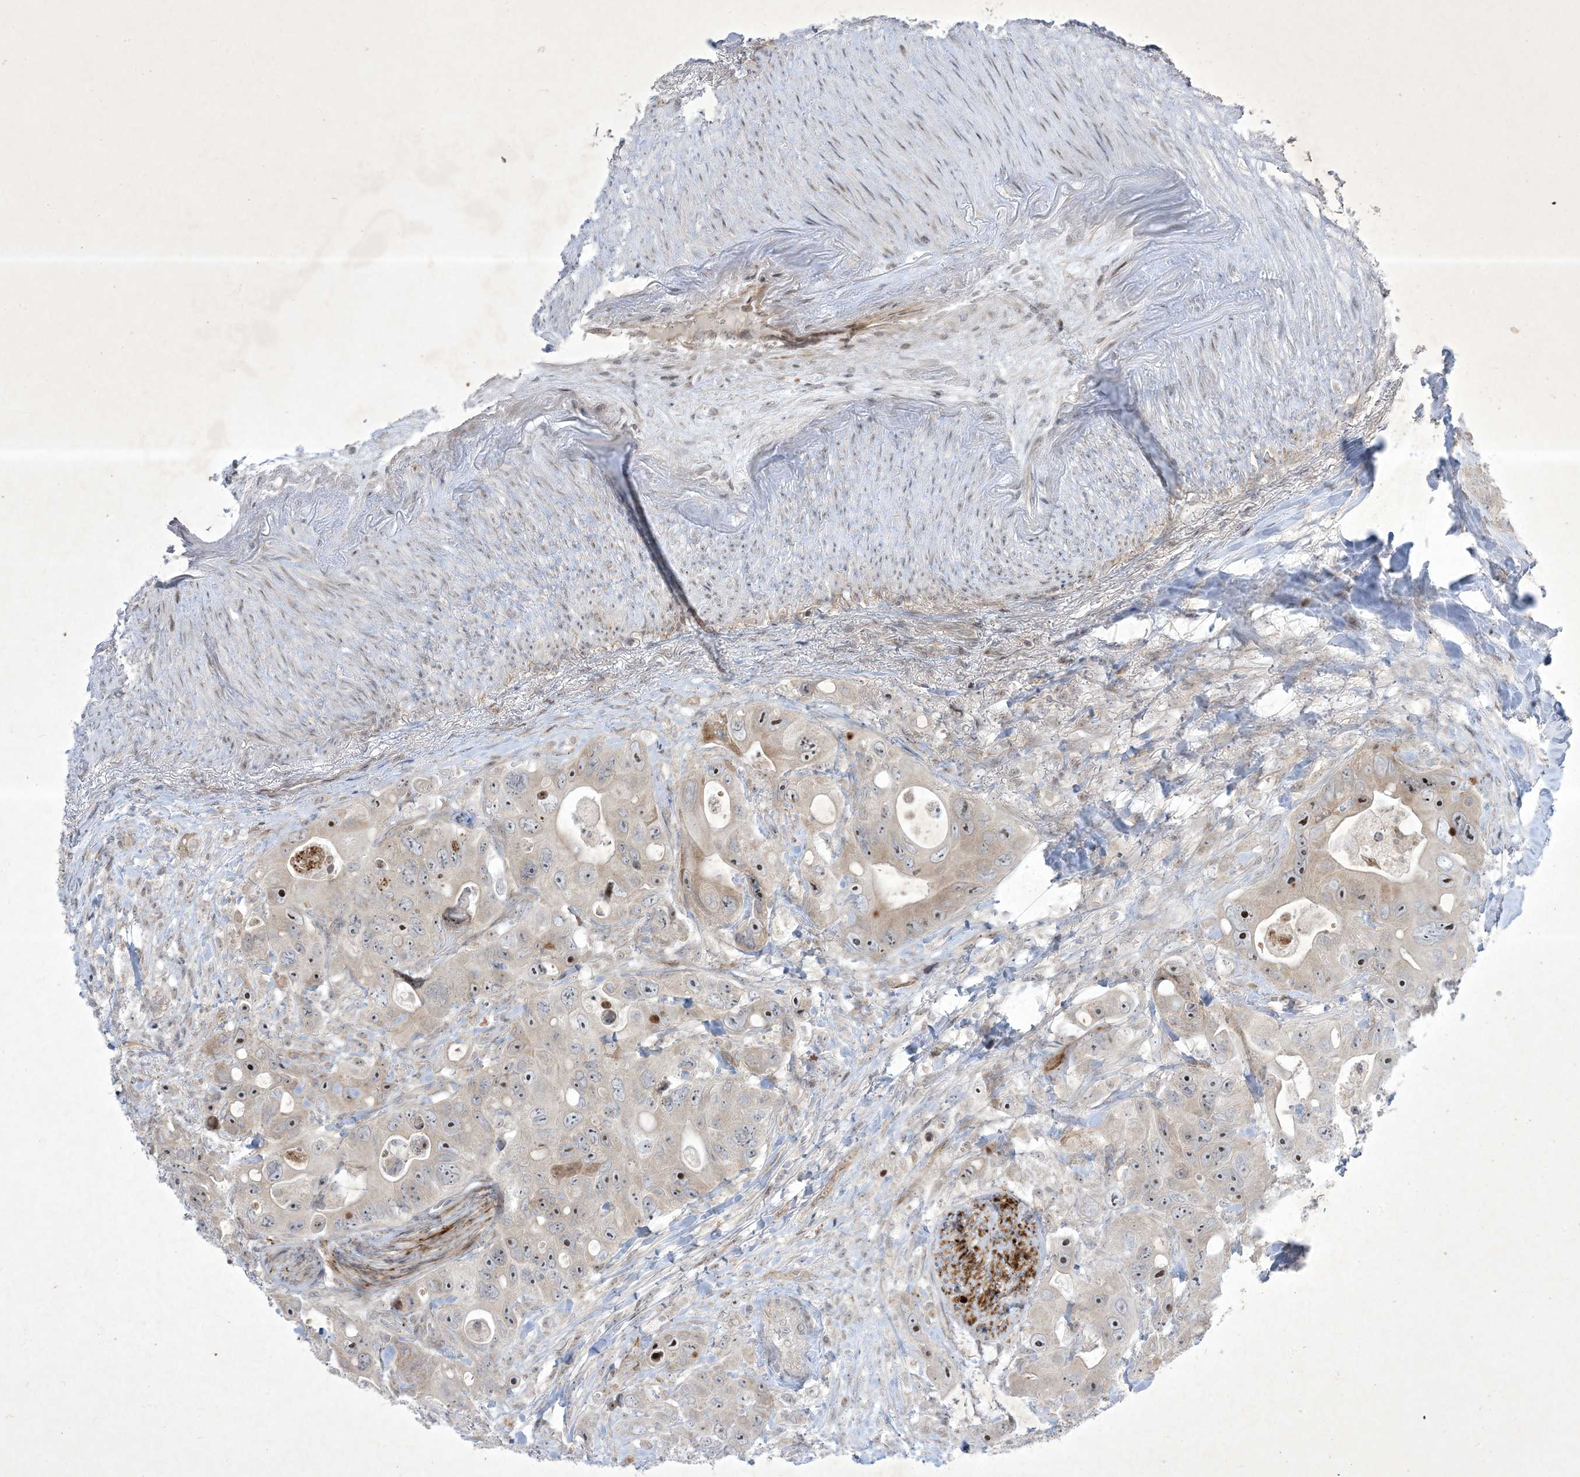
{"staining": {"intensity": "moderate", "quantity": "25%-75%", "location": "nuclear"}, "tissue": "colorectal cancer", "cell_type": "Tumor cells", "image_type": "cancer", "snomed": [{"axis": "morphology", "description": "Adenocarcinoma, NOS"}, {"axis": "topography", "description": "Colon"}], "caption": "A brown stain labels moderate nuclear expression of a protein in human colorectal cancer (adenocarcinoma) tumor cells.", "gene": "SOGA3", "patient": {"sex": "female", "age": 46}}